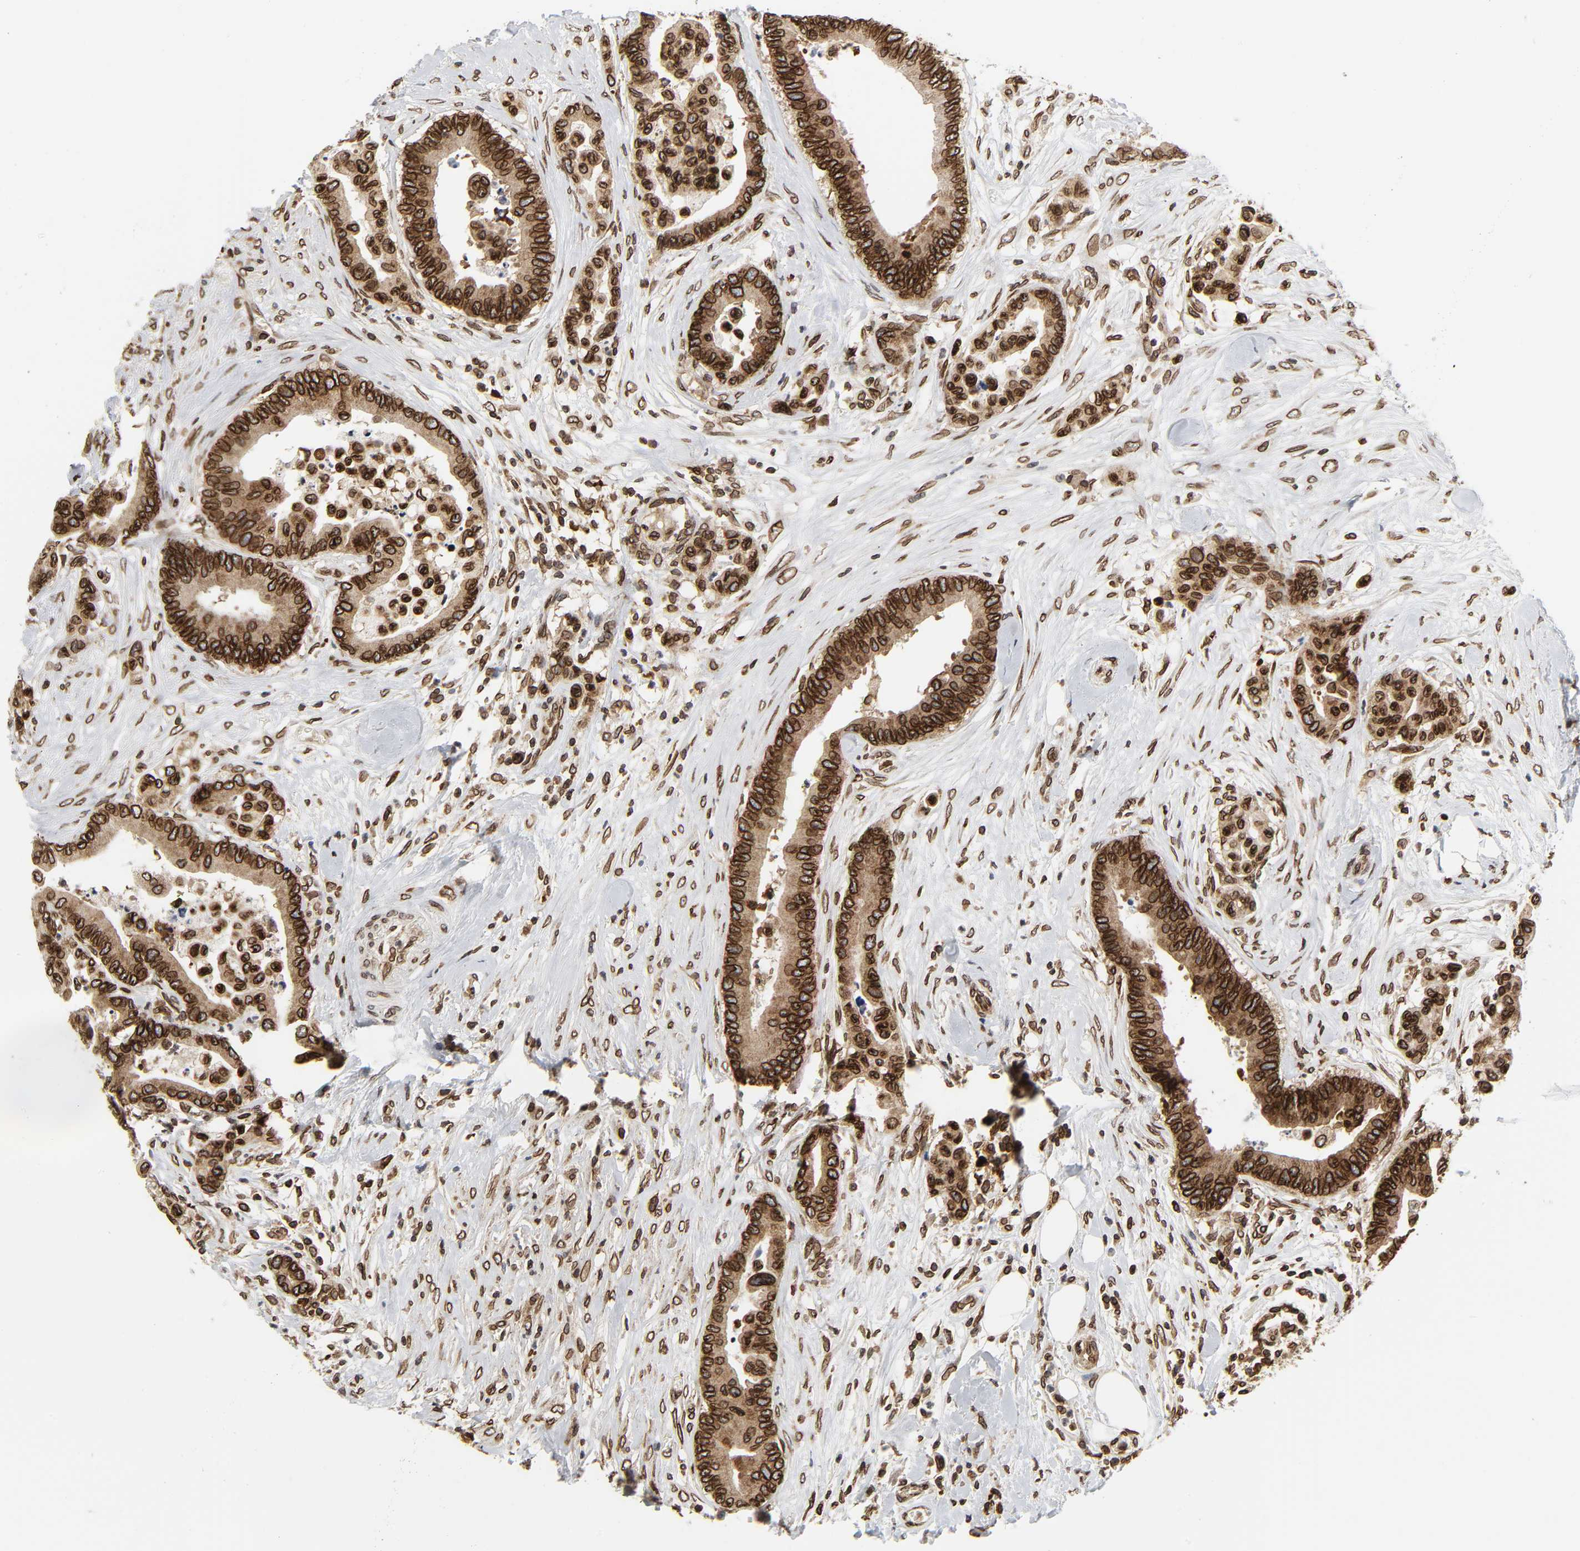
{"staining": {"intensity": "strong", "quantity": ">75%", "location": "cytoplasmic/membranous,nuclear"}, "tissue": "colorectal cancer", "cell_type": "Tumor cells", "image_type": "cancer", "snomed": [{"axis": "morphology", "description": "Adenocarcinoma, NOS"}, {"axis": "topography", "description": "Colon"}], "caption": "Colorectal adenocarcinoma stained for a protein (brown) displays strong cytoplasmic/membranous and nuclear positive staining in approximately >75% of tumor cells.", "gene": "RANGAP1", "patient": {"sex": "male", "age": 82}}